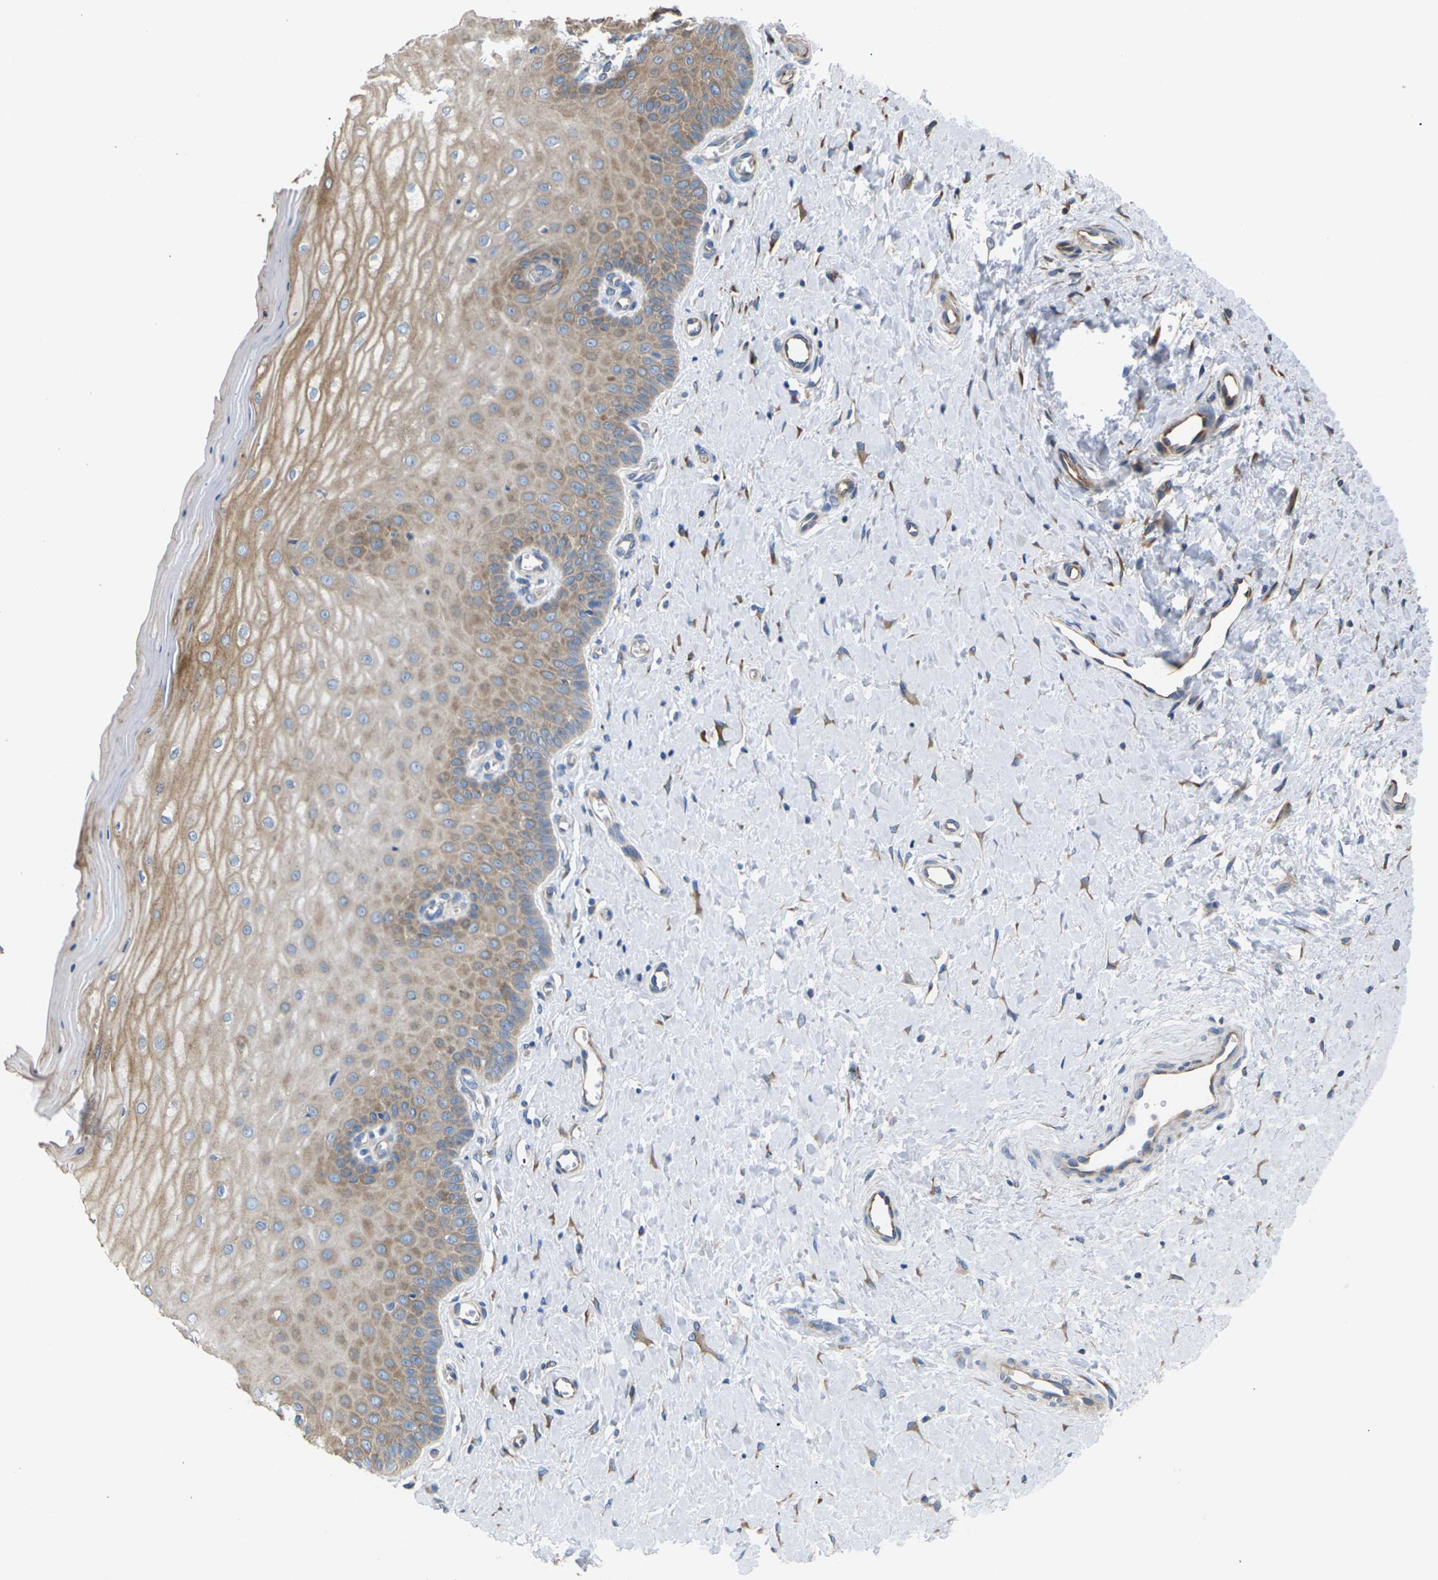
{"staining": {"intensity": "moderate", "quantity": ">75%", "location": "cytoplasmic/membranous"}, "tissue": "cervix", "cell_type": "Glandular cells", "image_type": "normal", "snomed": [{"axis": "morphology", "description": "Normal tissue, NOS"}, {"axis": "topography", "description": "Cervix"}], "caption": "Protein analysis of unremarkable cervix exhibits moderate cytoplasmic/membranous positivity in about >75% of glandular cells.", "gene": "KLHDC8B", "patient": {"sex": "female", "age": 55}}